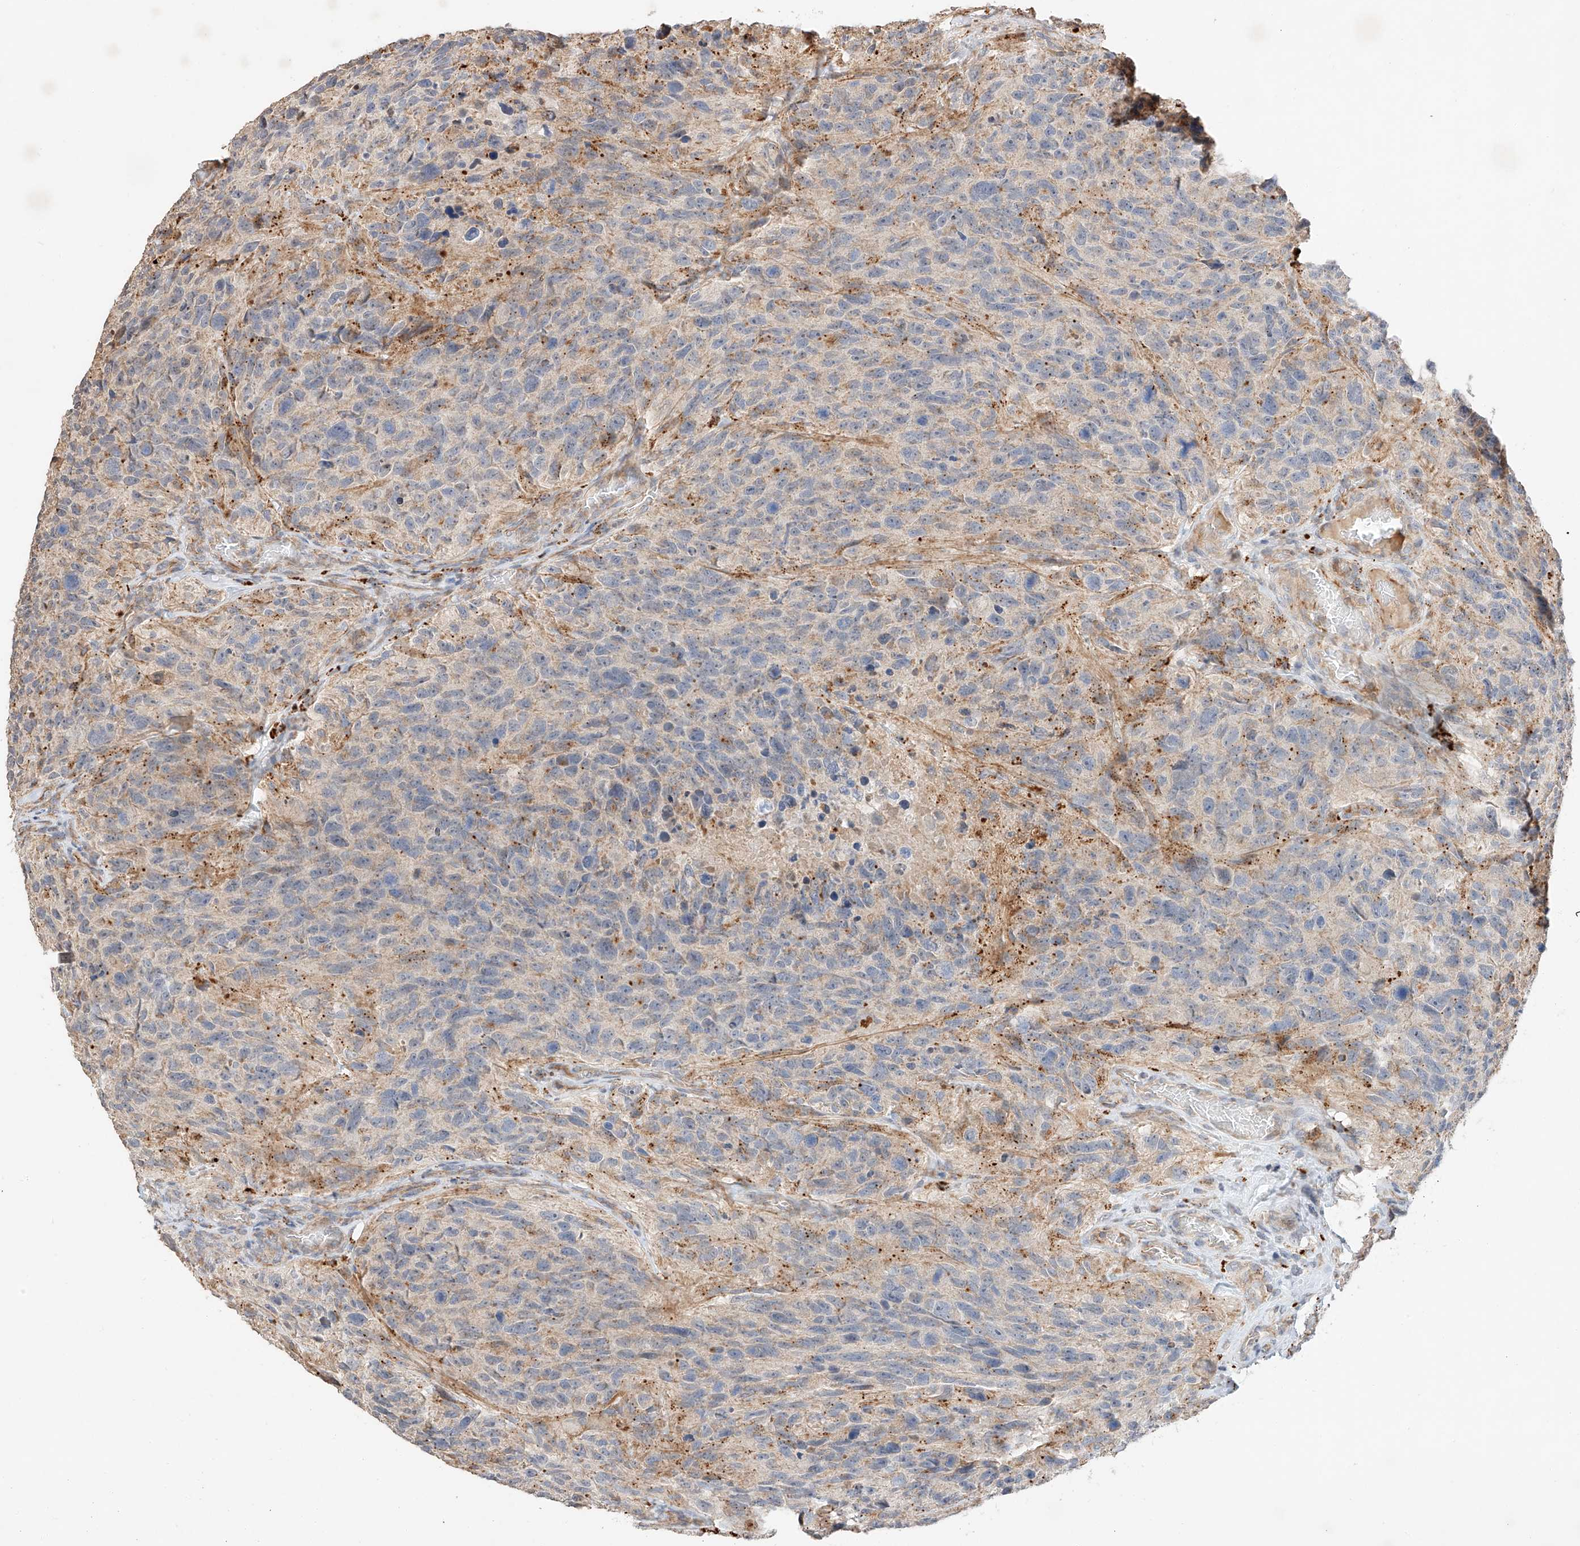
{"staining": {"intensity": "negative", "quantity": "none", "location": "none"}, "tissue": "glioma", "cell_type": "Tumor cells", "image_type": "cancer", "snomed": [{"axis": "morphology", "description": "Glioma, malignant, High grade"}, {"axis": "topography", "description": "Brain"}], "caption": "IHC image of human malignant glioma (high-grade) stained for a protein (brown), which shows no staining in tumor cells.", "gene": "SUSD6", "patient": {"sex": "male", "age": 69}}